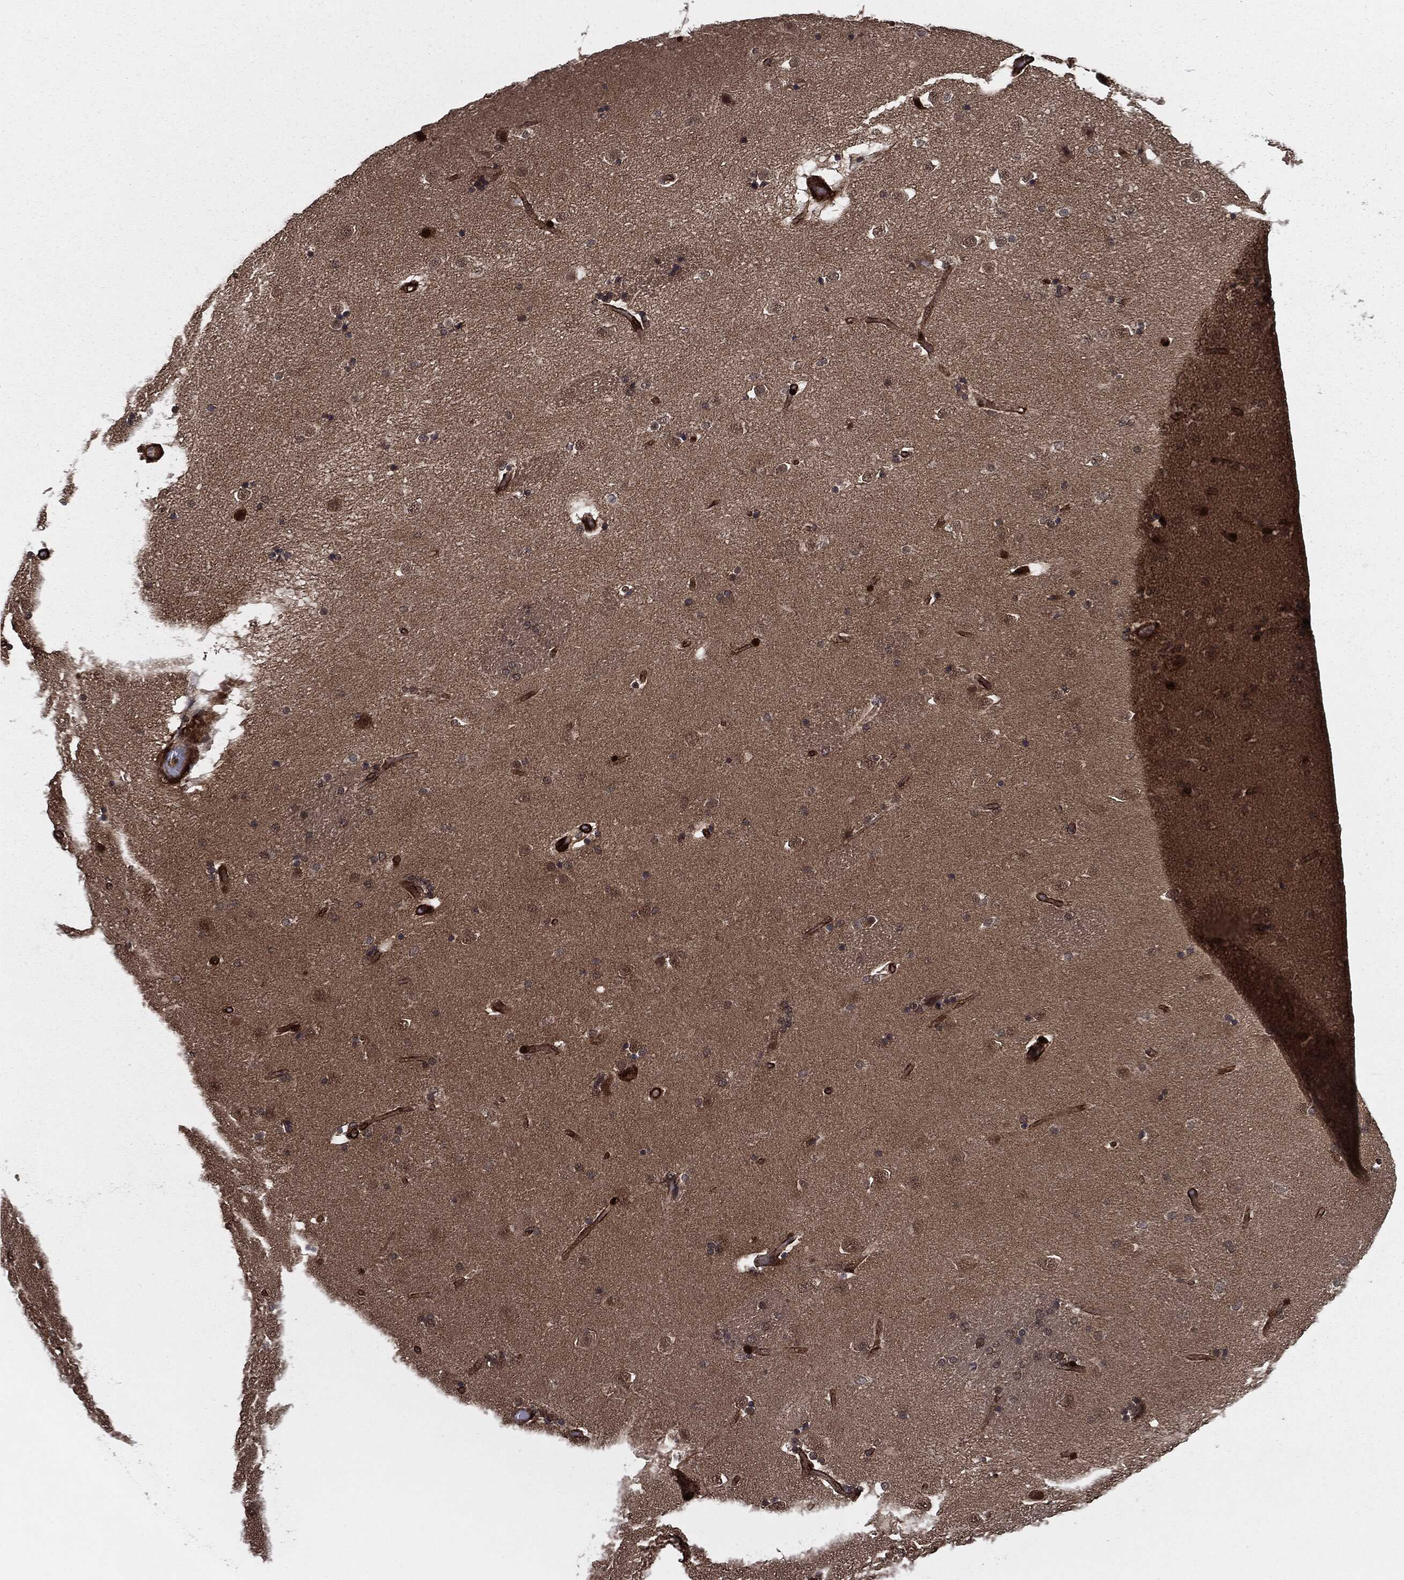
{"staining": {"intensity": "negative", "quantity": "none", "location": "none"}, "tissue": "caudate", "cell_type": "Glial cells", "image_type": "normal", "snomed": [{"axis": "morphology", "description": "Normal tissue, NOS"}, {"axis": "topography", "description": "Lateral ventricle wall"}], "caption": "Immunohistochemistry (IHC) micrograph of unremarkable caudate: human caudate stained with DAB displays no significant protein positivity in glial cells. (Brightfield microscopy of DAB (3,3'-diaminobenzidine) immunohistochemistry at high magnification).", "gene": "PTPA", "patient": {"sex": "male", "age": 51}}